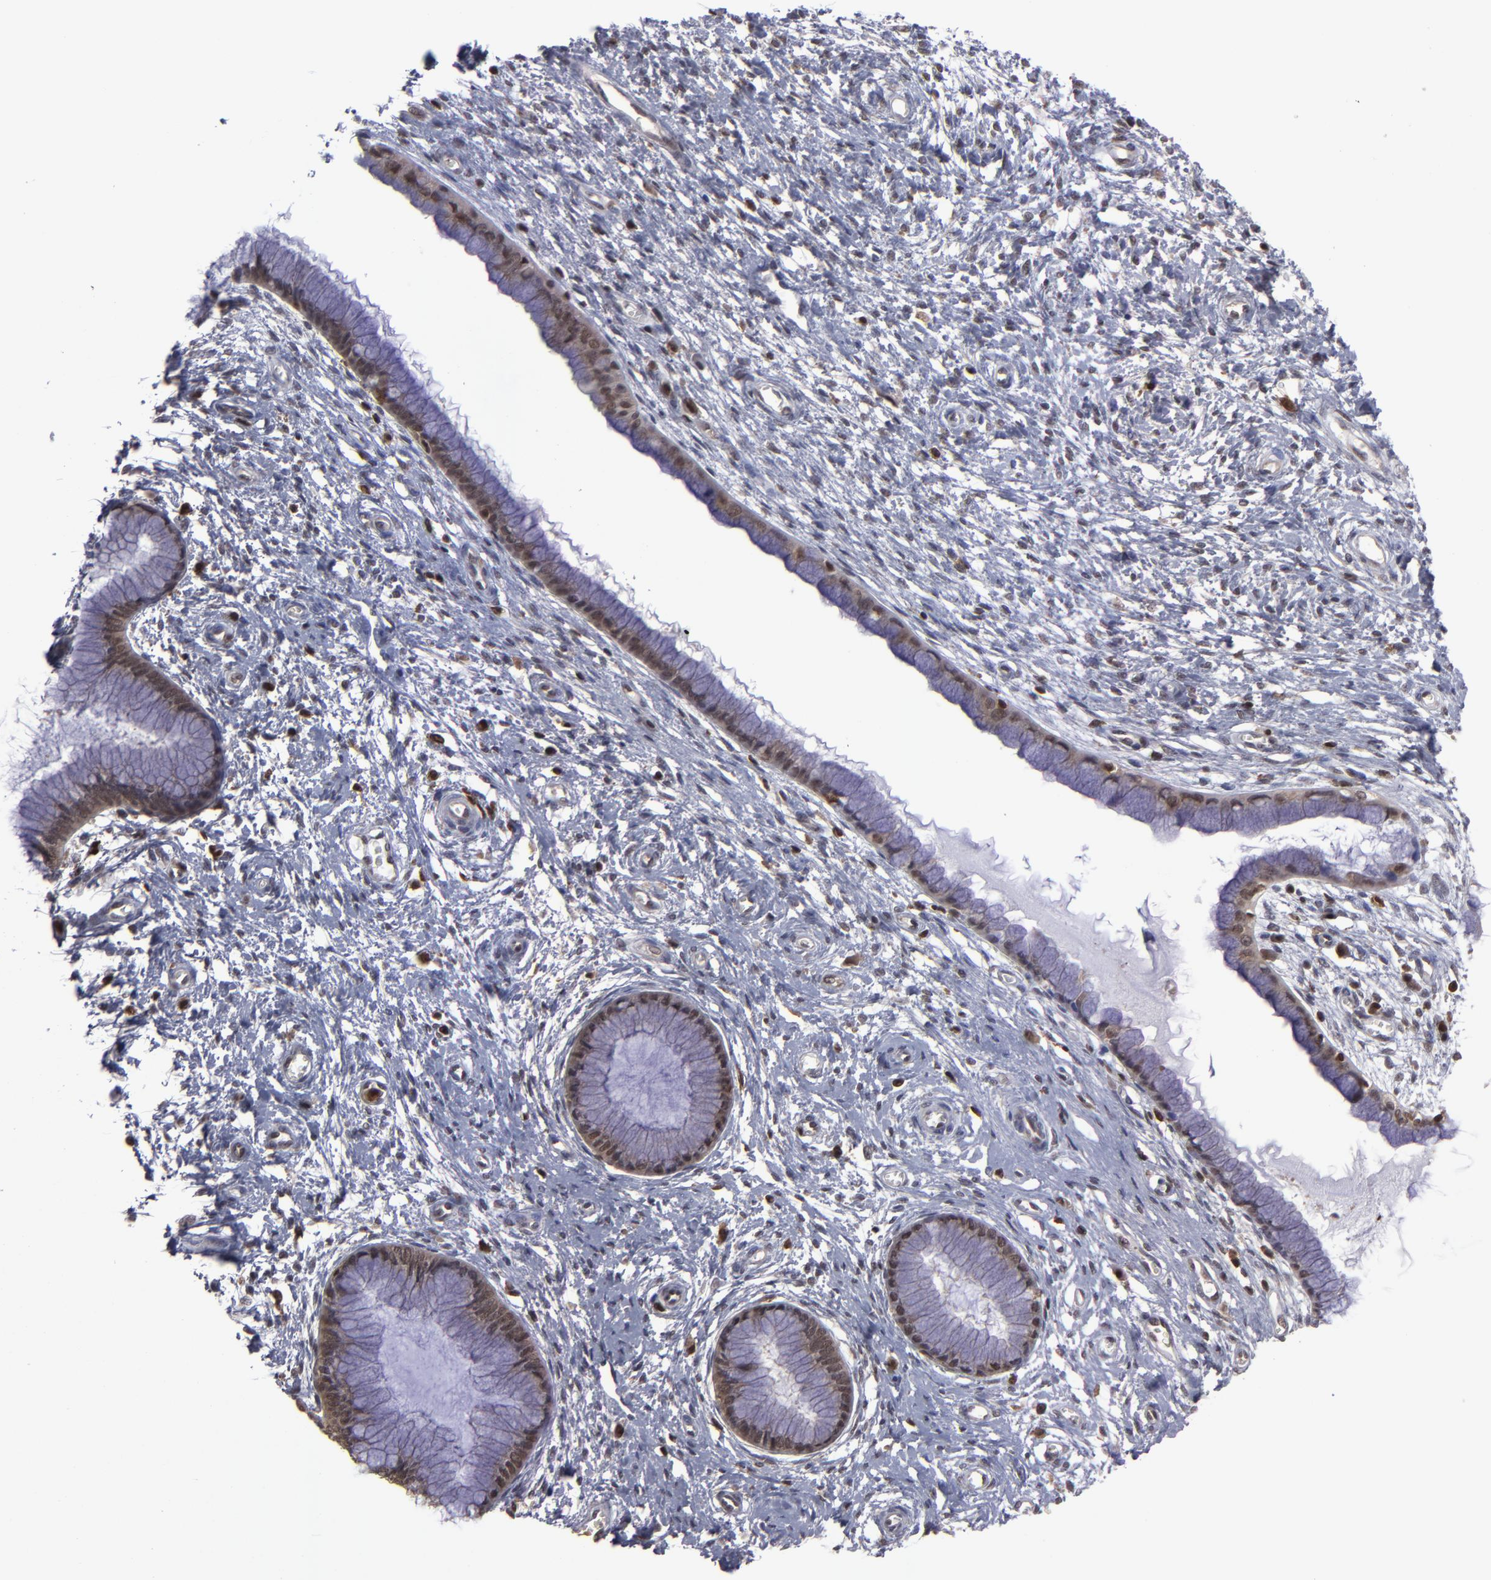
{"staining": {"intensity": "weak", "quantity": ">75%", "location": "nuclear"}, "tissue": "cervix", "cell_type": "Glandular cells", "image_type": "normal", "snomed": [{"axis": "morphology", "description": "Normal tissue, NOS"}, {"axis": "topography", "description": "Cervix"}], "caption": "The micrograph displays a brown stain indicating the presence of a protein in the nuclear of glandular cells in cervix. (DAB (3,3'-diaminobenzidine) IHC, brown staining for protein, blue staining for nuclei).", "gene": "GRB2", "patient": {"sex": "female", "age": 55}}